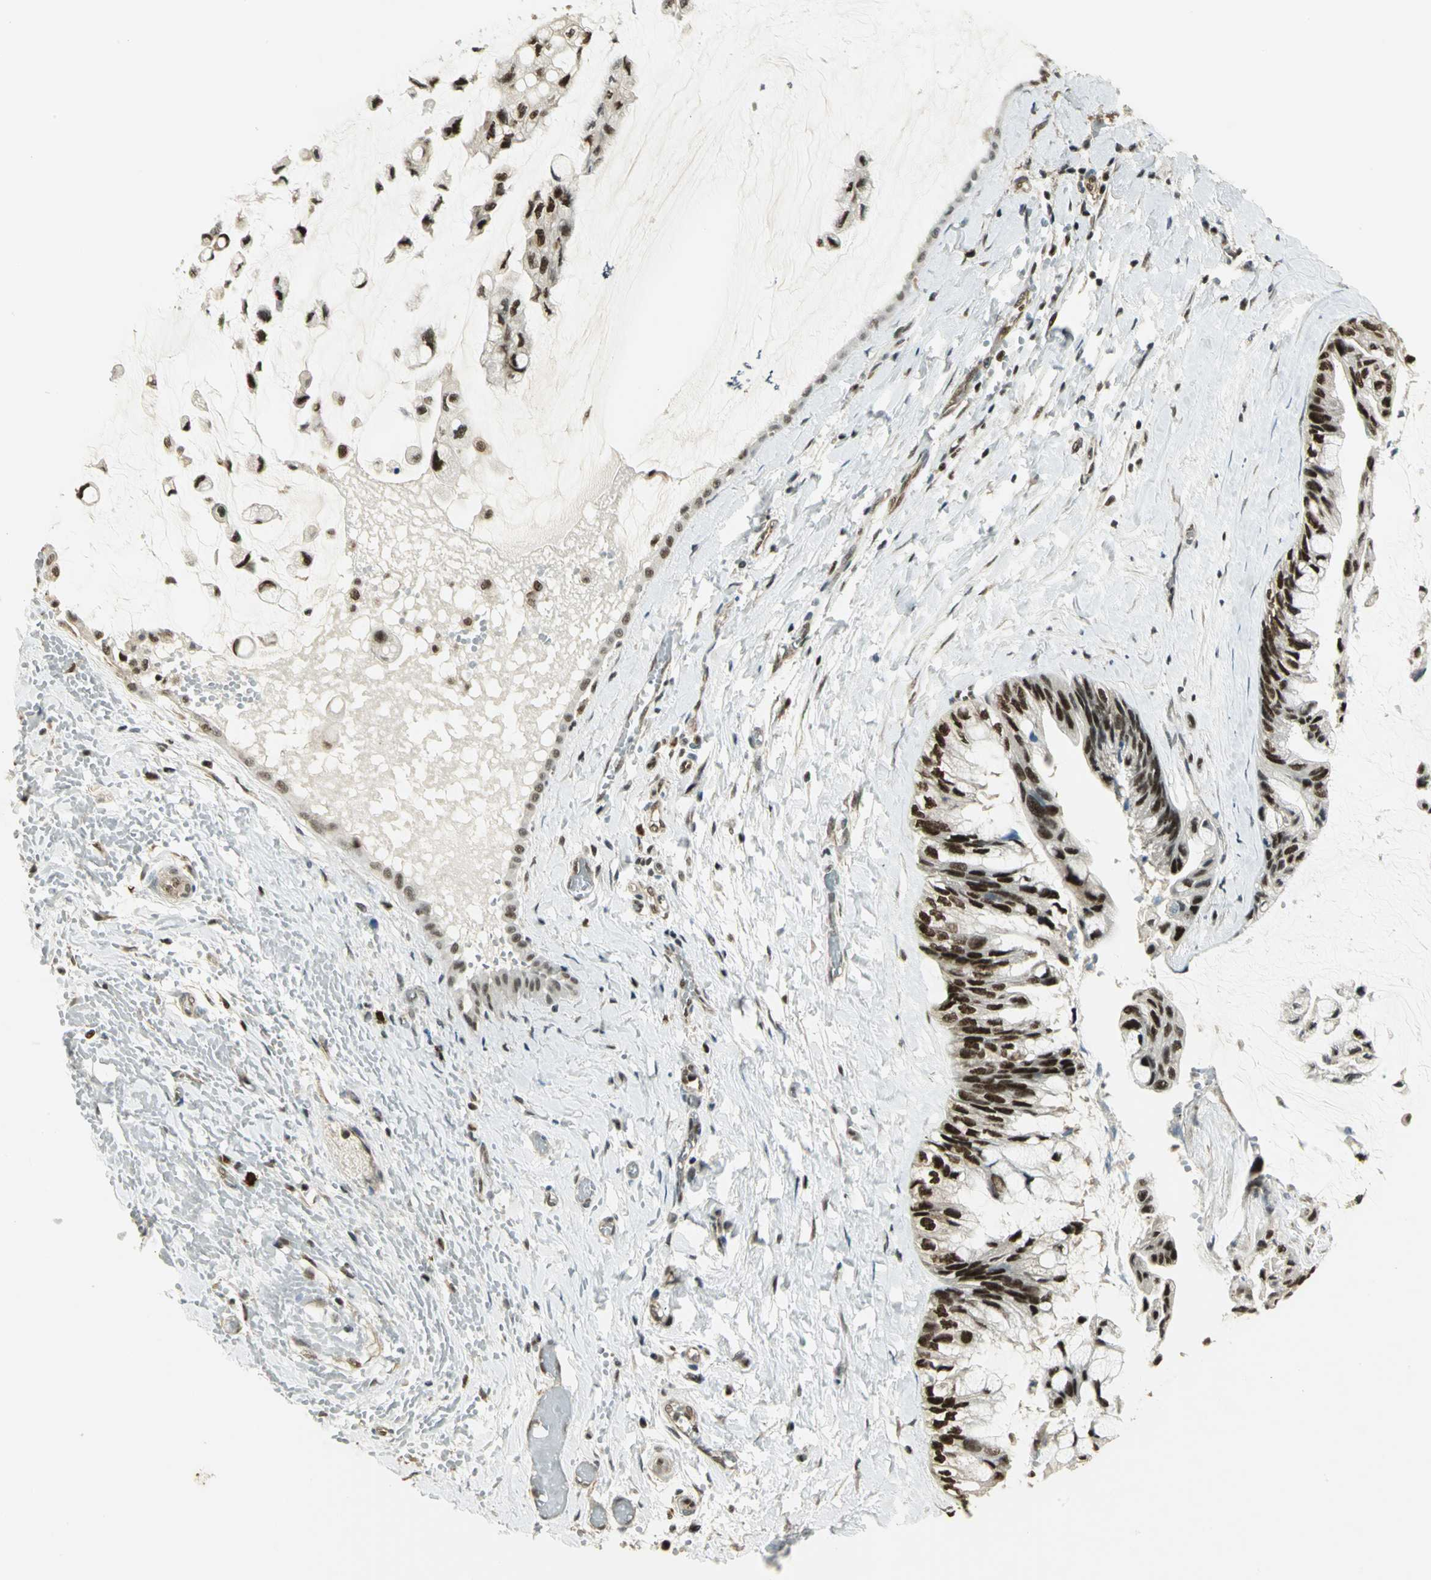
{"staining": {"intensity": "strong", "quantity": ">75%", "location": "nuclear"}, "tissue": "ovarian cancer", "cell_type": "Tumor cells", "image_type": "cancer", "snomed": [{"axis": "morphology", "description": "Cystadenocarcinoma, mucinous, NOS"}, {"axis": "topography", "description": "Ovary"}], "caption": "Ovarian mucinous cystadenocarcinoma stained with a brown dye displays strong nuclear positive staining in approximately >75% of tumor cells.", "gene": "ELF1", "patient": {"sex": "female", "age": 39}}